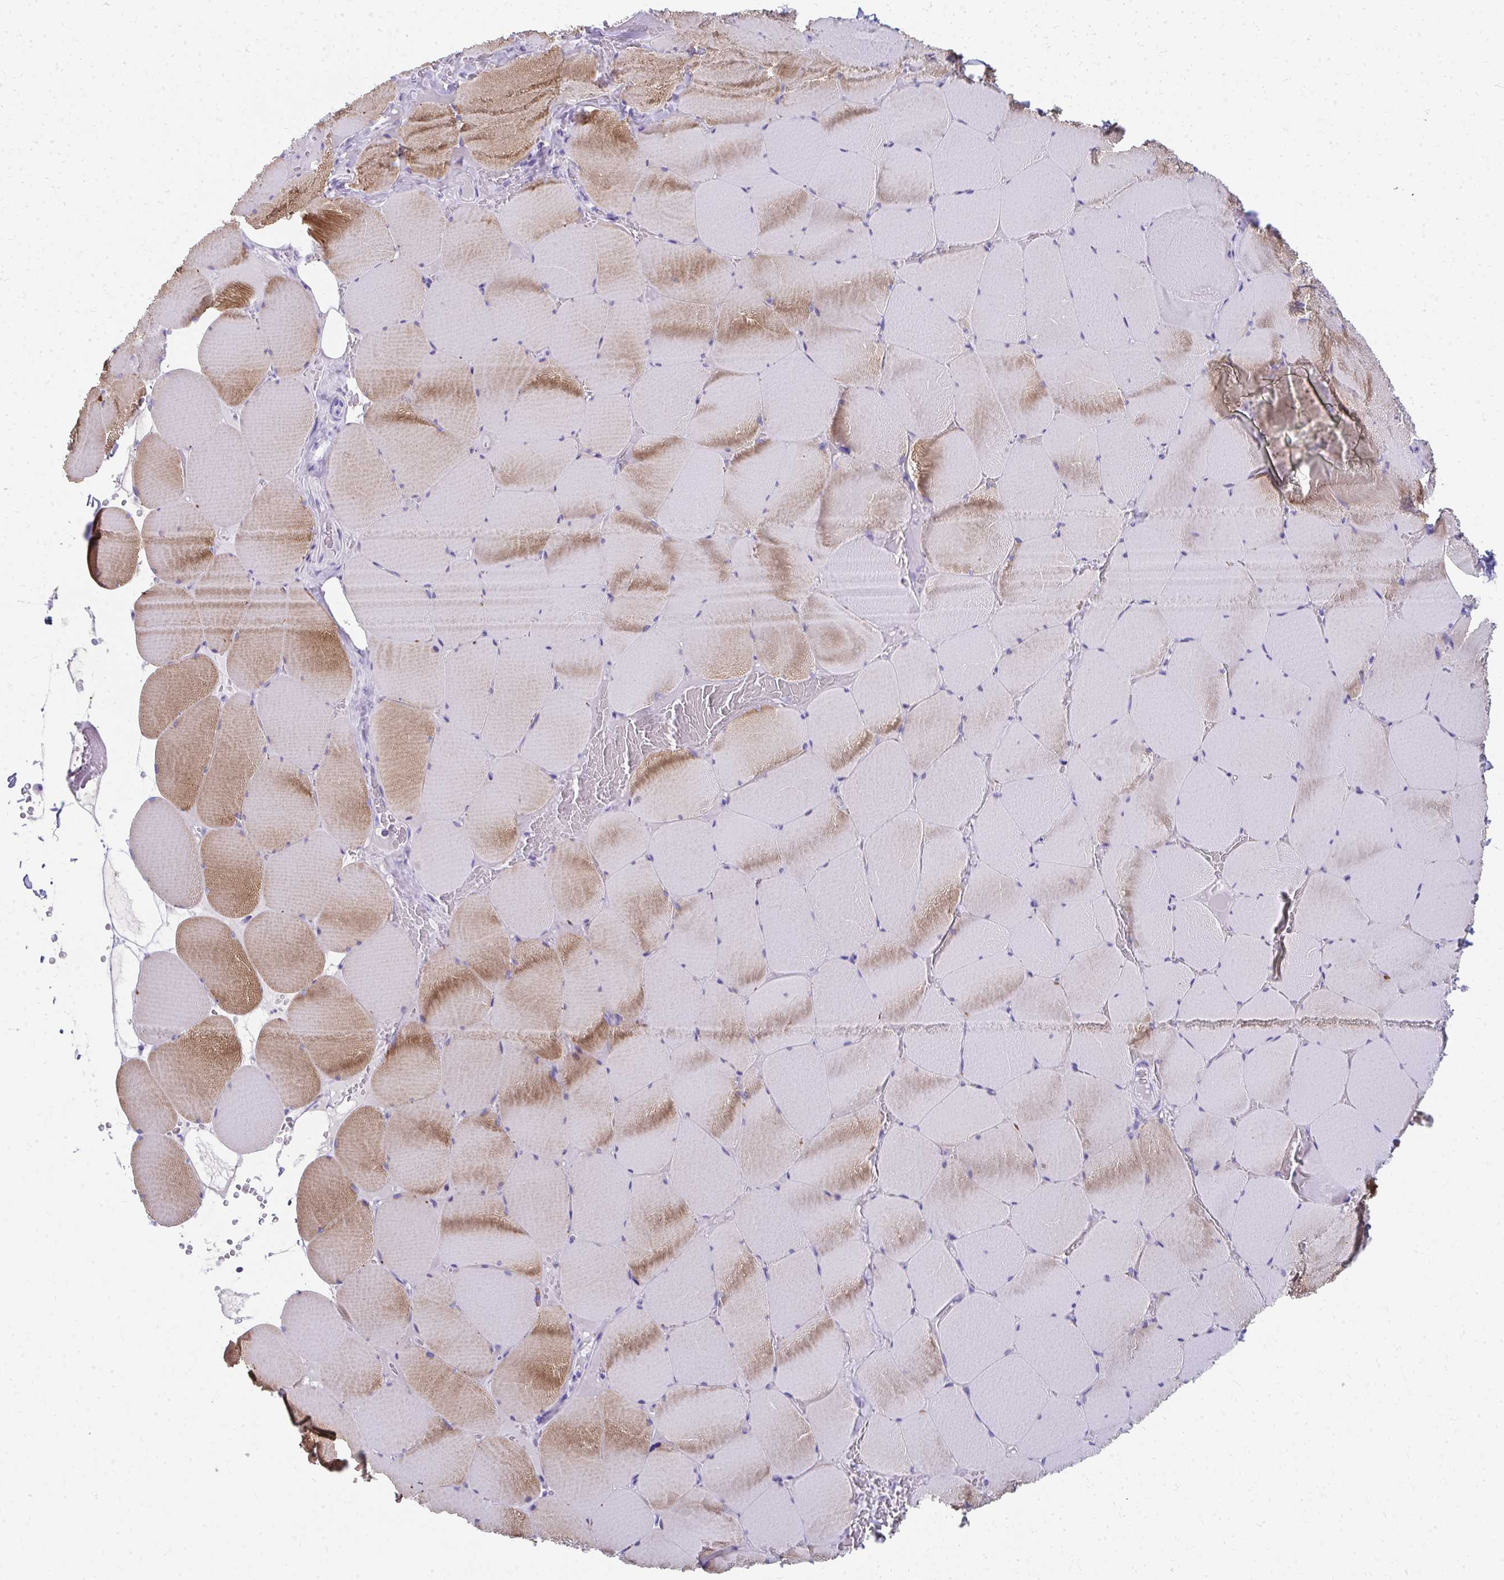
{"staining": {"intensity": "moderate", "quantity": "<25%", "location": "cytoplasmic/membranous"}, "tissue": "skeletal muscle", "cell_type": "Myocytes", "image_type": "normal", "snomed": [{"axis": "morphology", "description": "Normal tissue, NOS"}, {"axis": "topography", "description": "Skeletal muscle"}, {"axis": "topography", "description": "Head-Neck"}], "caption": "Immunohistochemistry (IHC) (DAB (3,3'-diaminobenzidine)) staining of normal skeletal muscle reveals moderate cytoplasmic/membranous protein positivity in about <25% of myocytes.", "gene": "SEC14L3", "patient": {"sex": "male", "age": 66}}